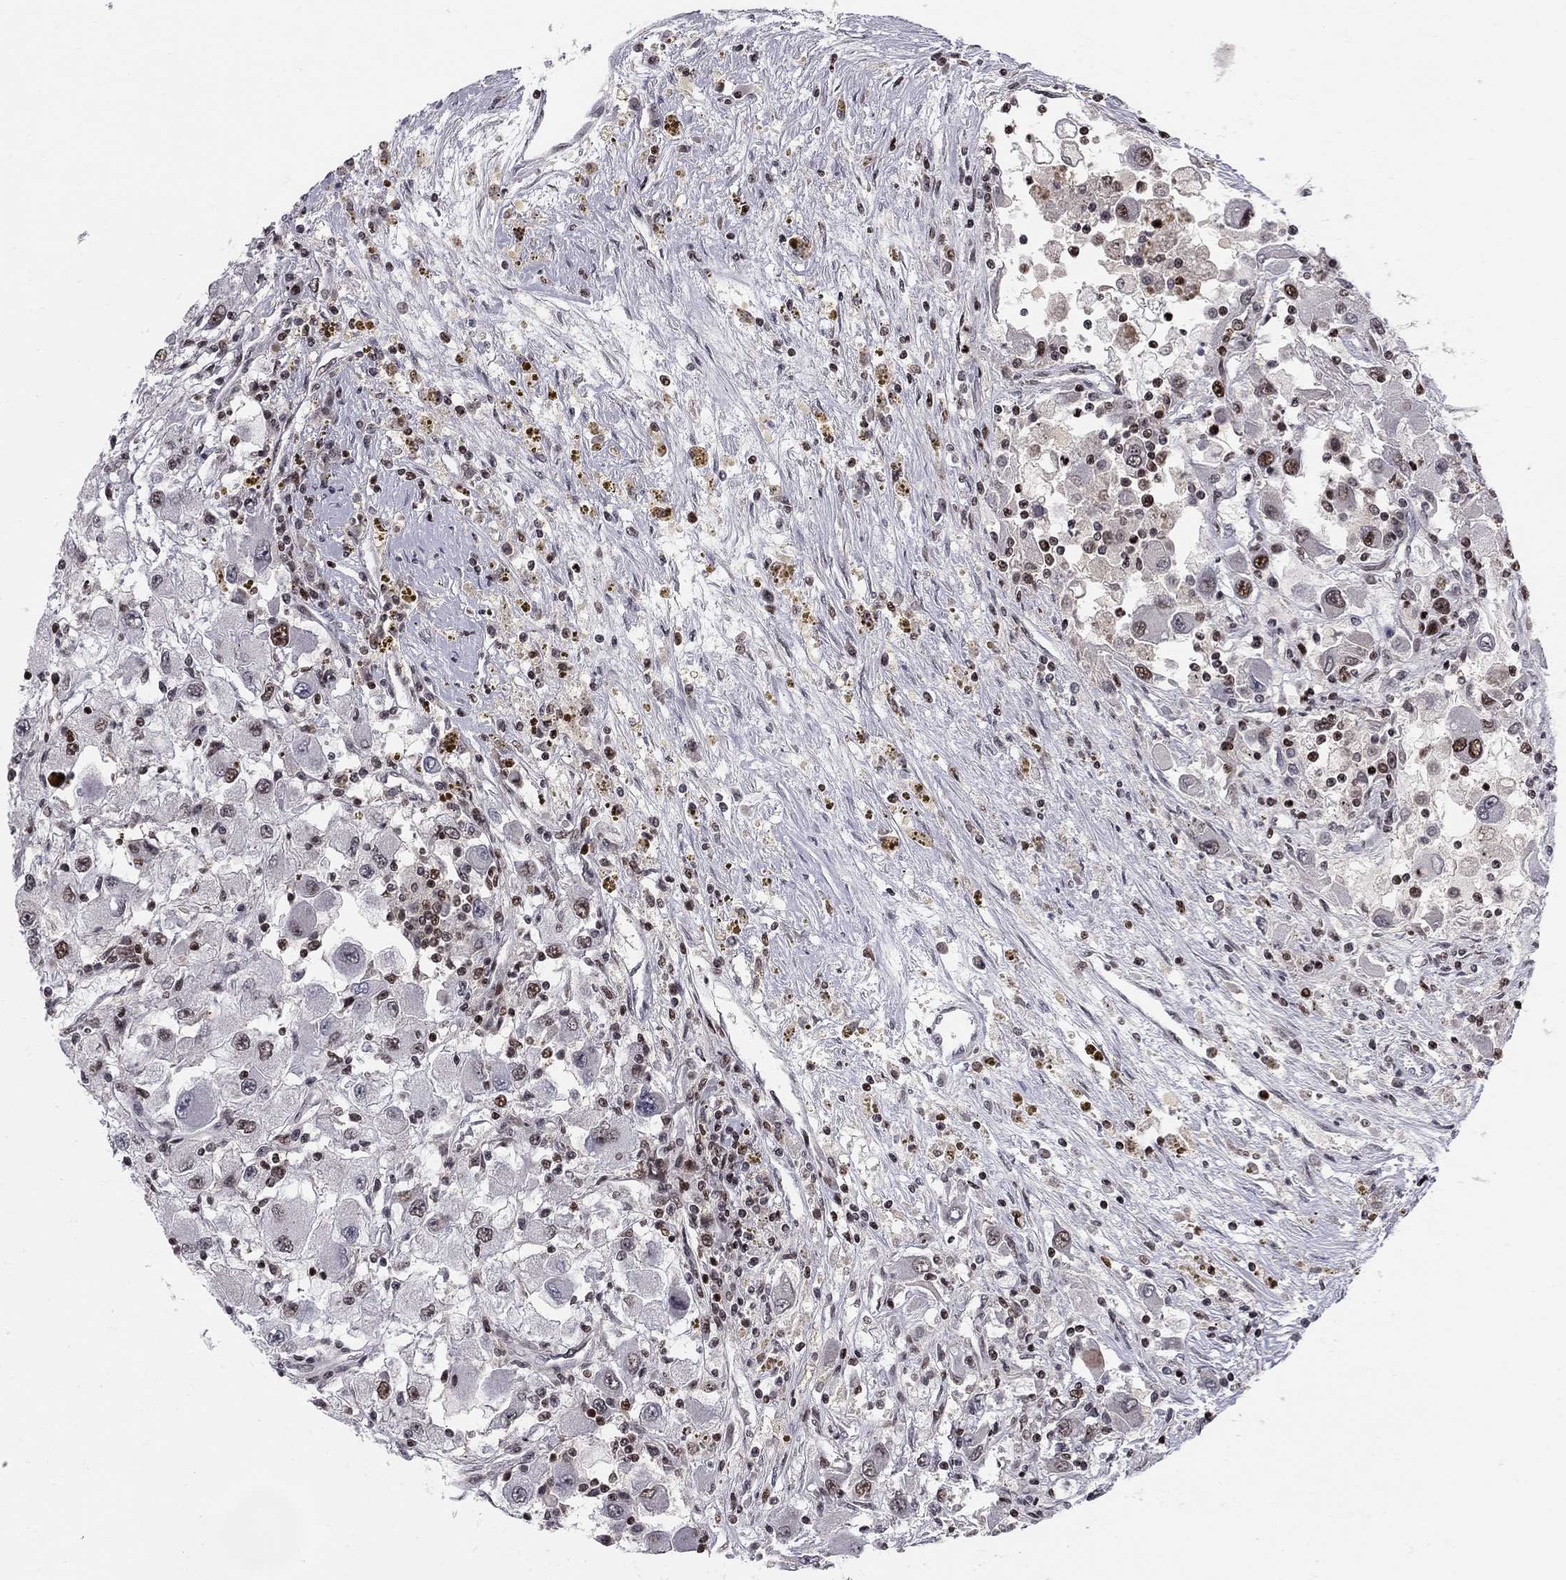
{"staining": {"intensity": "strong", "quantity": "<25%", "location": "nuclear"}, "tissue": "renal cancer", "cell_type": "Tumor cells", "image_type": "cancer", "snomed": [{"axis": "morphology", "description": "Adenocarcinoma, NOS"}, {"axis": "topography", "description": "Kidney"}], "caption": "Approximately <25% of tumor cells in human renal cancer exhibit strong nuclear protein positivity as visualized by brown immunohistochemical staining.", "gene": "RNASEH2C", "patient": {"sex": "female", "age": 67}}